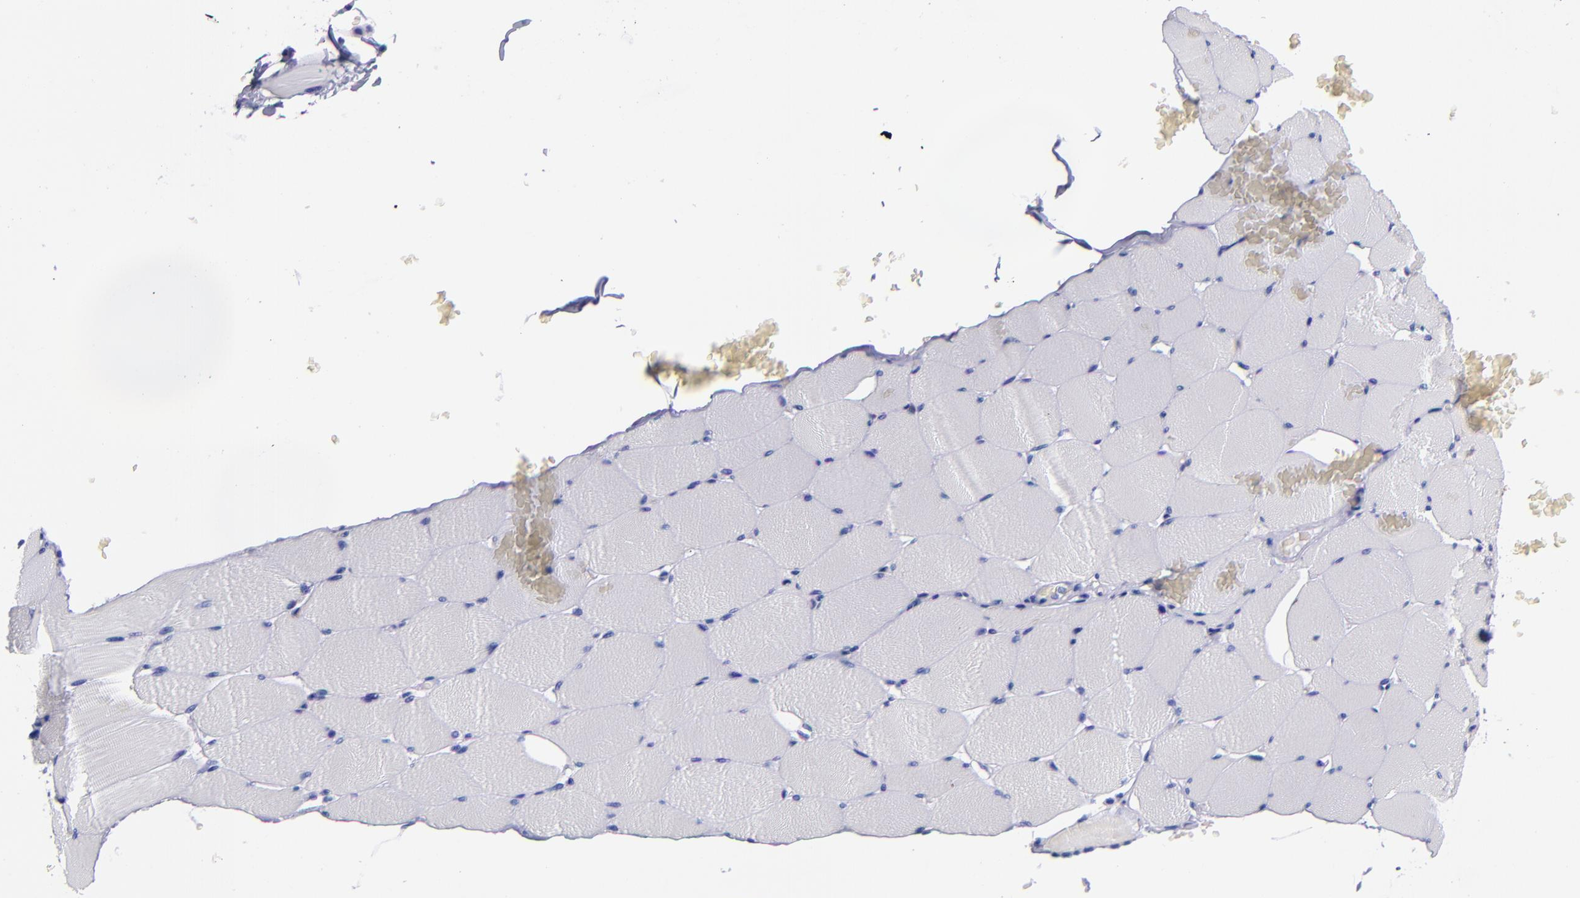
{"staining": {"intensity": "negative", "quantity": "none", "location": "none"}, "tissue": "skeletal muscle", "cell_type": "Myocytes", "image_type": "normal", "snomed": [{"axis": "morphology", "description": "Normal tissue, NOS"}, {"axis": "topography", "description": "Skeletal muscle"}], "caption": "Skeletal muscle stained for a protein using IHC reveals no staining myocytes.", "gene": "SV2A", "patient": {"sex": "male", "age": 62}}